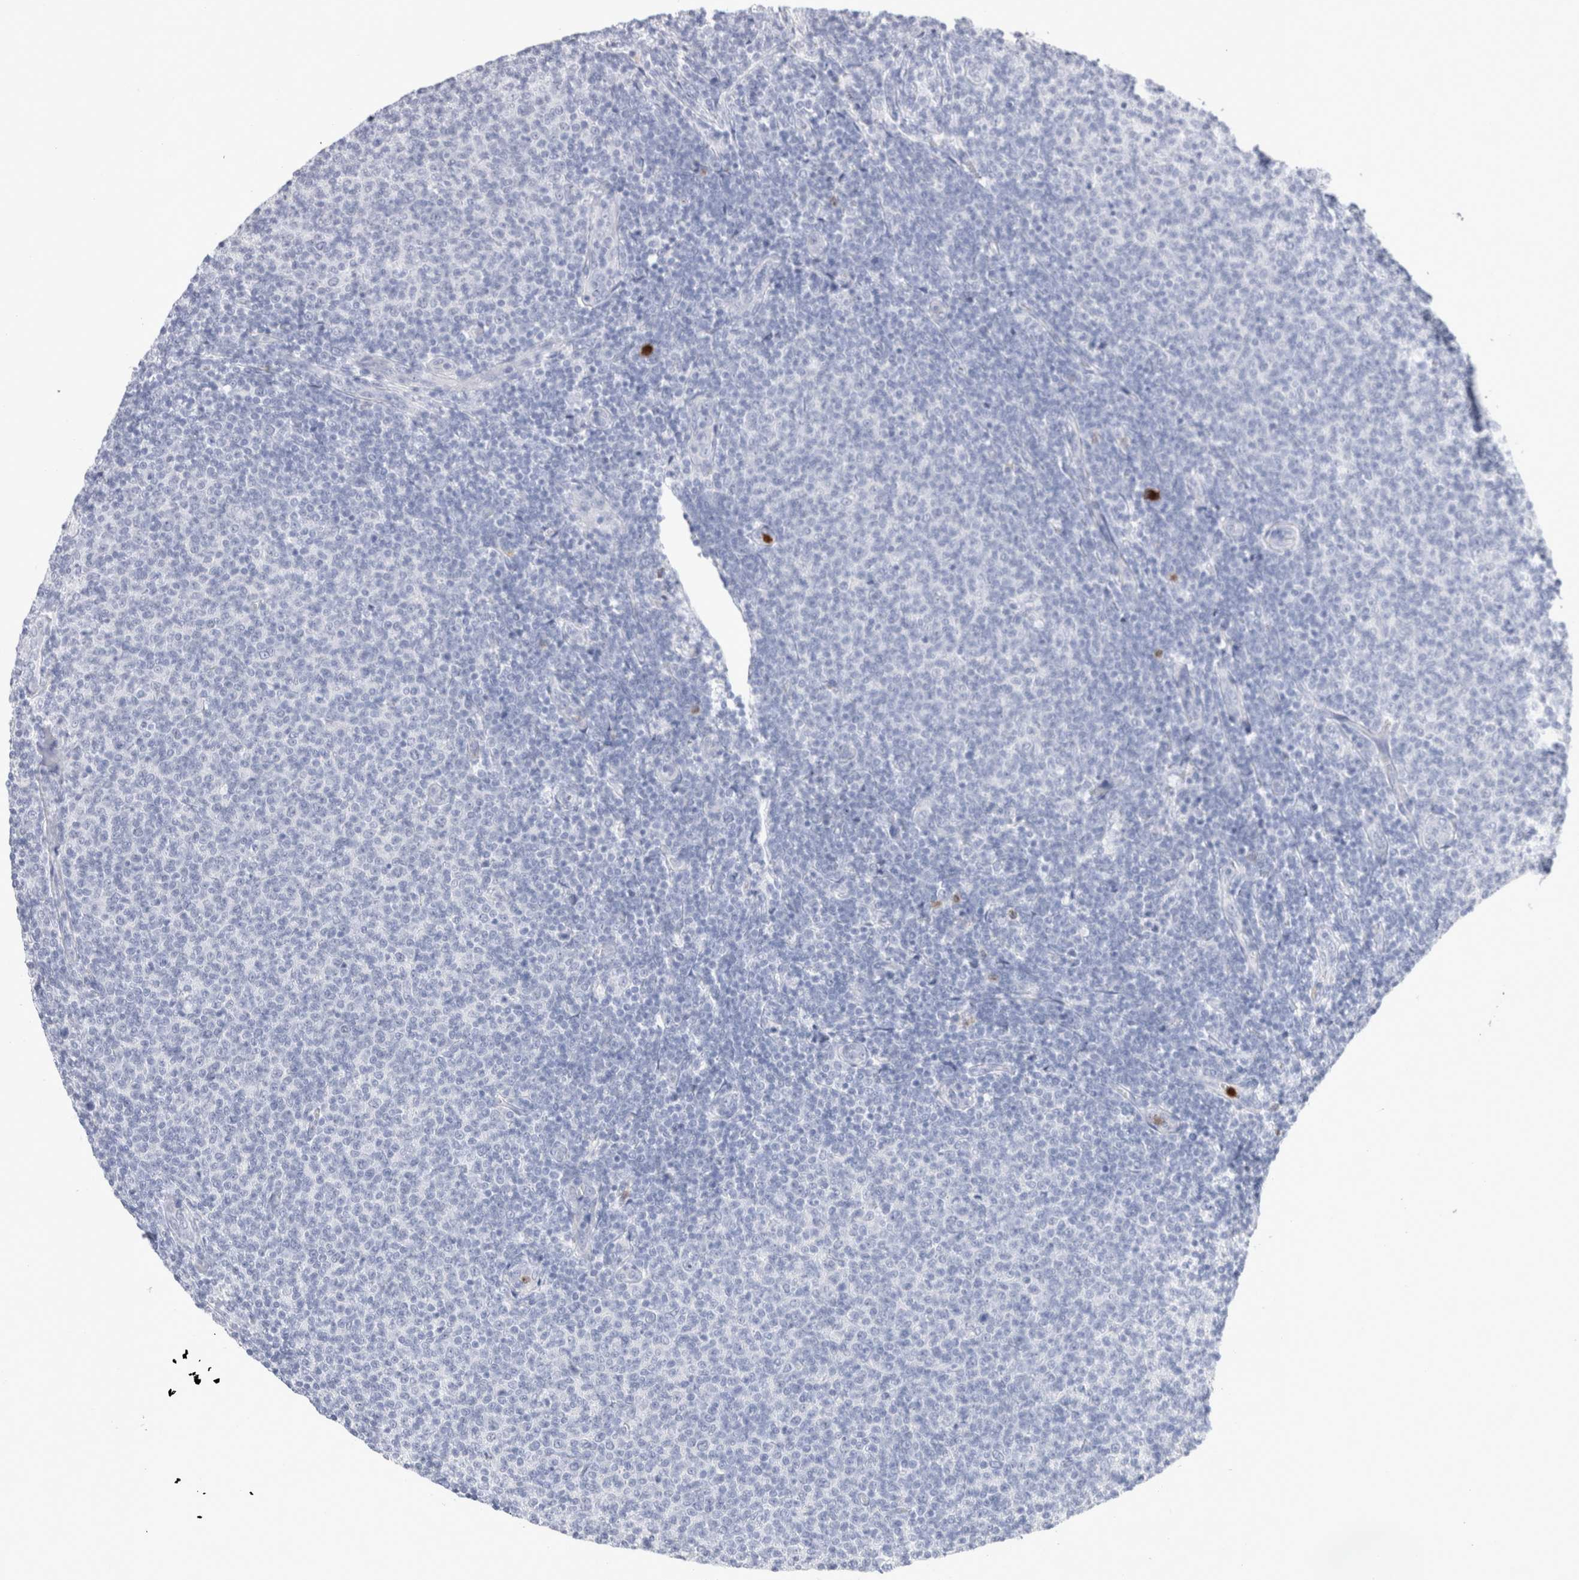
{"staining": {"intensity": "negative", "quantity": "none", "location": "none"}, "tissue": "lymphoma", "cell_type": "Tumor cells", "image_type": "cancer", "snomed": [{"axis": "morphology", "description": "Malignant lymphoma, non-Hodgkin's type, Low grade"}, {"axis": "topography", "description": "Lymph node"}], "caption": "Protein analysis of lymphoma demonstrates no significant positivity in tumor cells. (DAB IHC visualized using brightfield microscopy, high magnification).", "gene": "SLC10A5", "patient": {"sex": "male", "age": 66}}